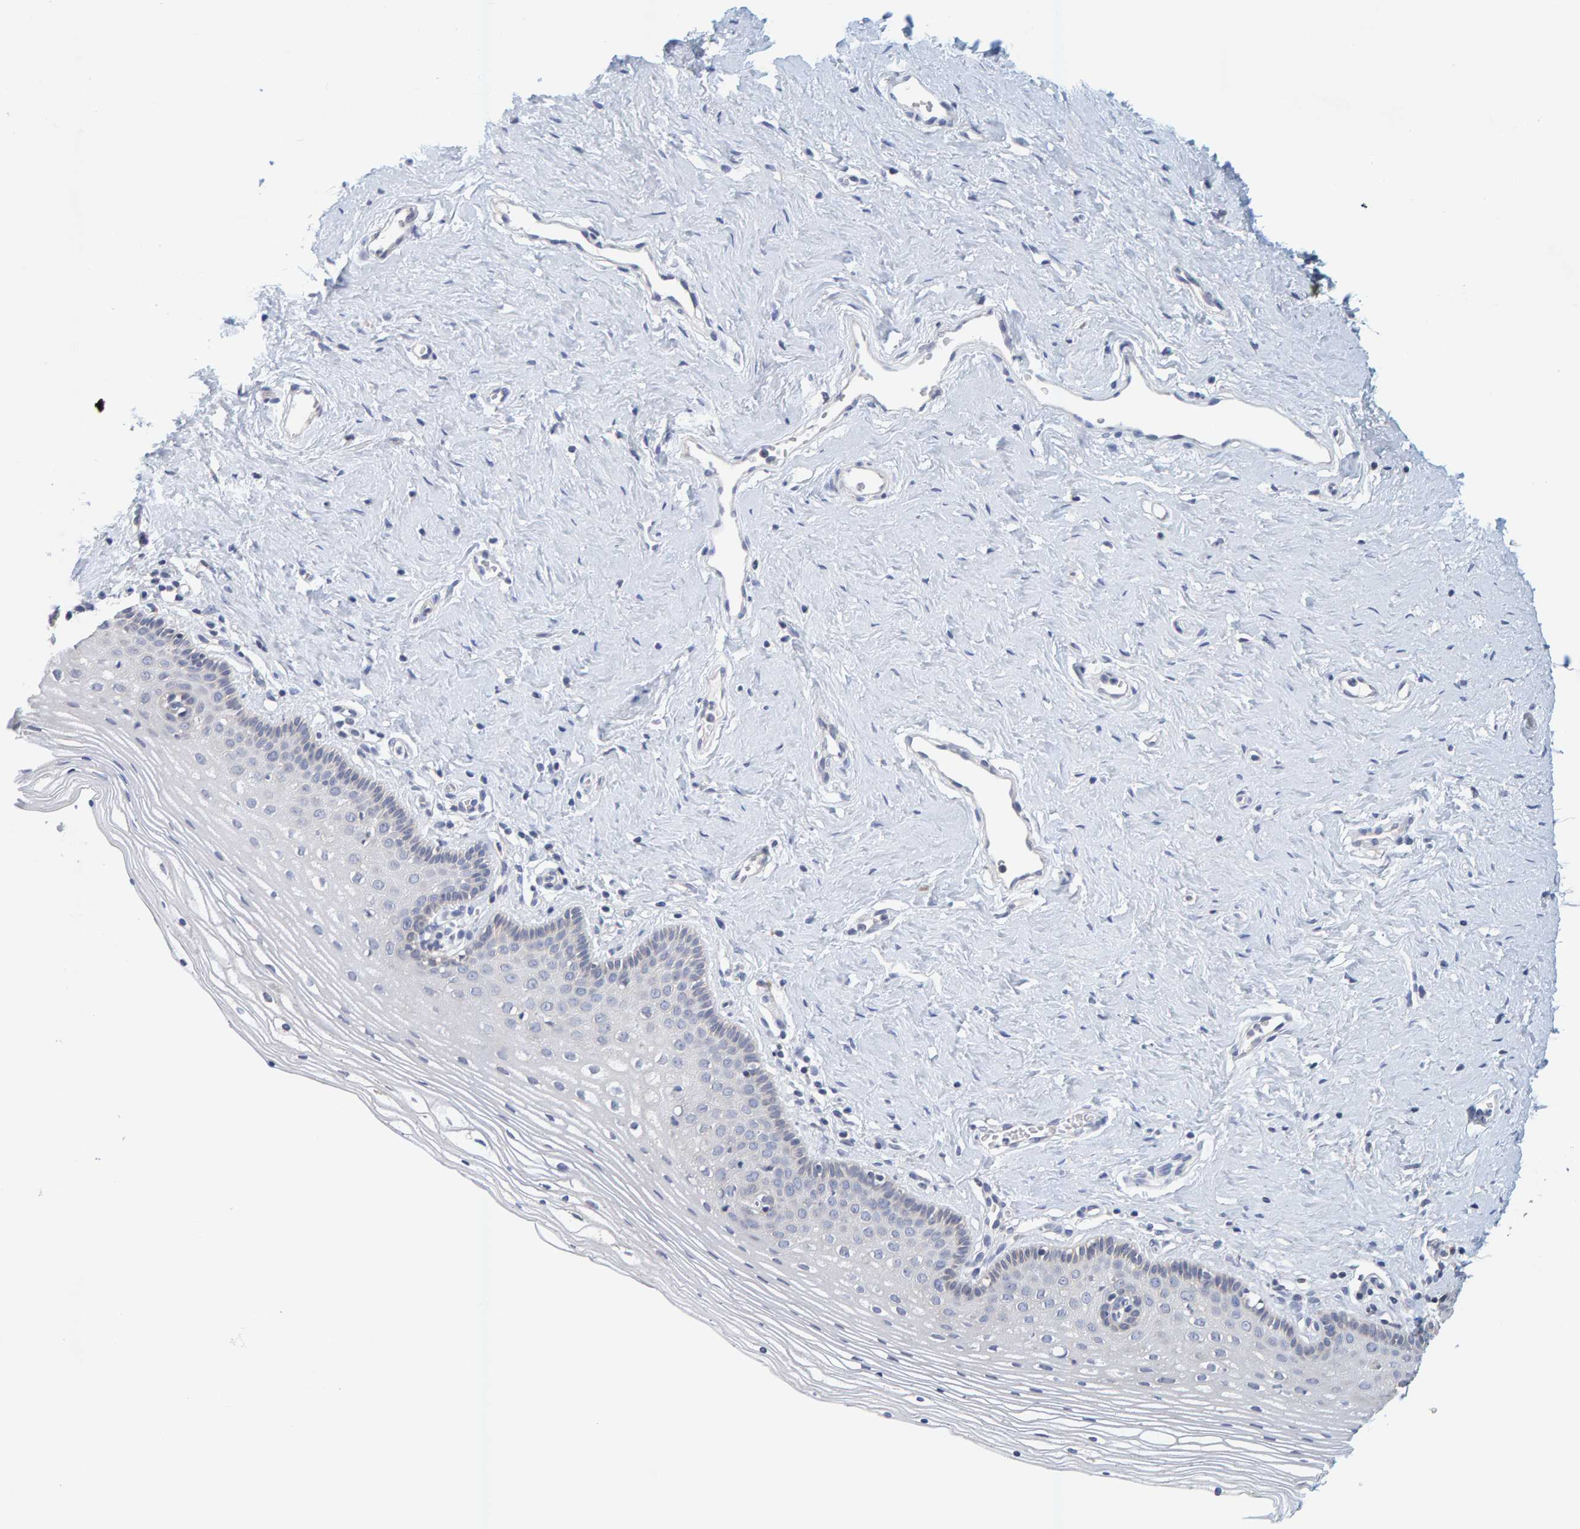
{"staining": {"intensity": "negative", "quantity": "none", "location": "none"}, "tissue": "vagina", "cell_type": "Squamous epithelial cells", "image_type": "normal", "snomed": [{"axis": "morphology", "description": "Normal tissue, NOS"}, {"axis": "topography", "description": "Vagina"}], "caption": "High magnification brightfield microscopy of unremarkable vagina stained with DAB (brown) and counterstained with hematoxylin (blue): squamous epithelial cells show no significant expression.", "gene": "SGPL1", "patient": {"sex": "female", "age": 32}}